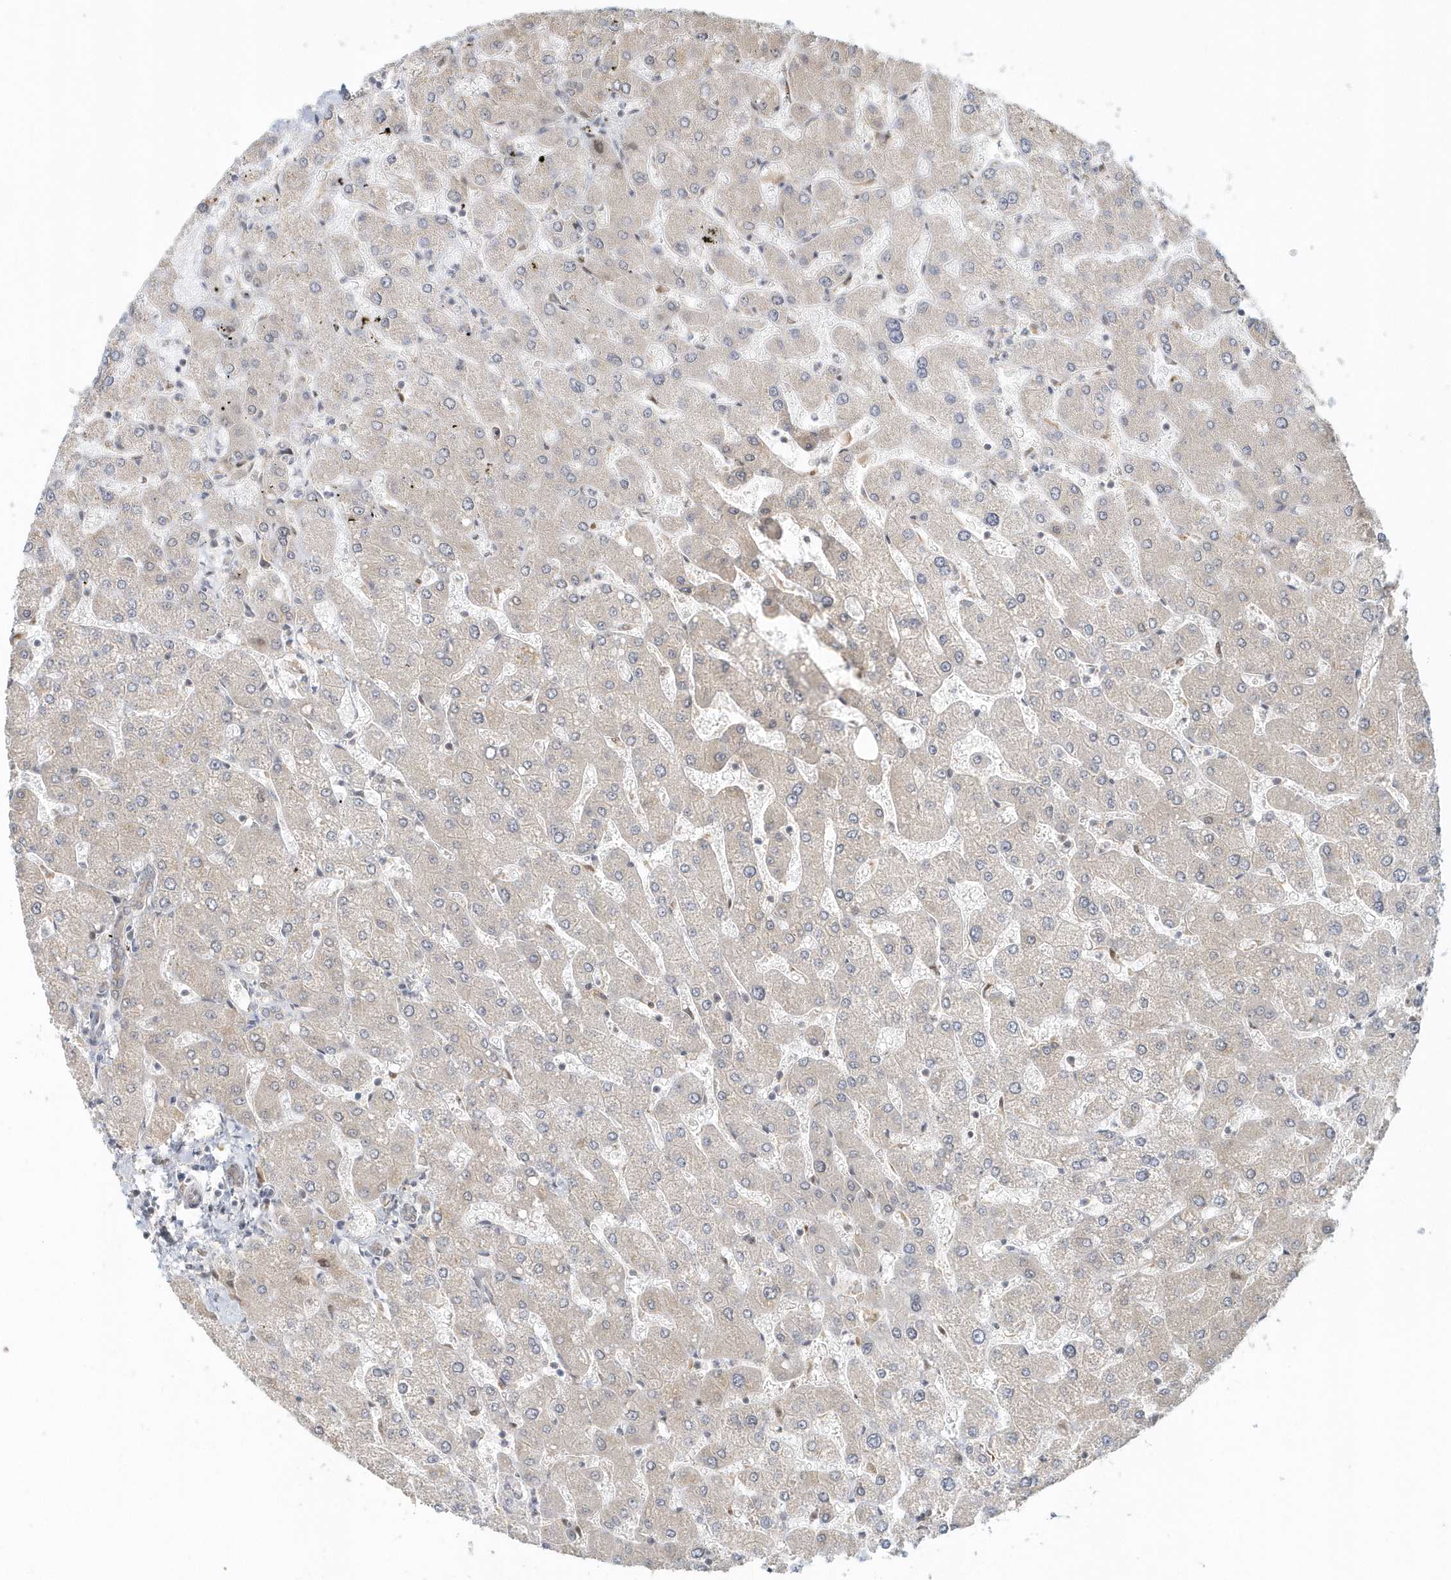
{"staining": {"intensity": "negative", "quantity": "none", "location": "none"}, "tissue": "liver", "cell_type": "Cholangiocytes", "image_type": "normal", "snomed": [{"axis": "morphology", "description": "Normal tissue, NOS"}, {"axis": "topography", "description": "Liver"}], "caption": "This is an immunohistochemistry micrograph of normal human liver. There is no positivity in cholangiocytes.", "gene": "PSMD6", "patient": {"sex": "male", "age": 55}}